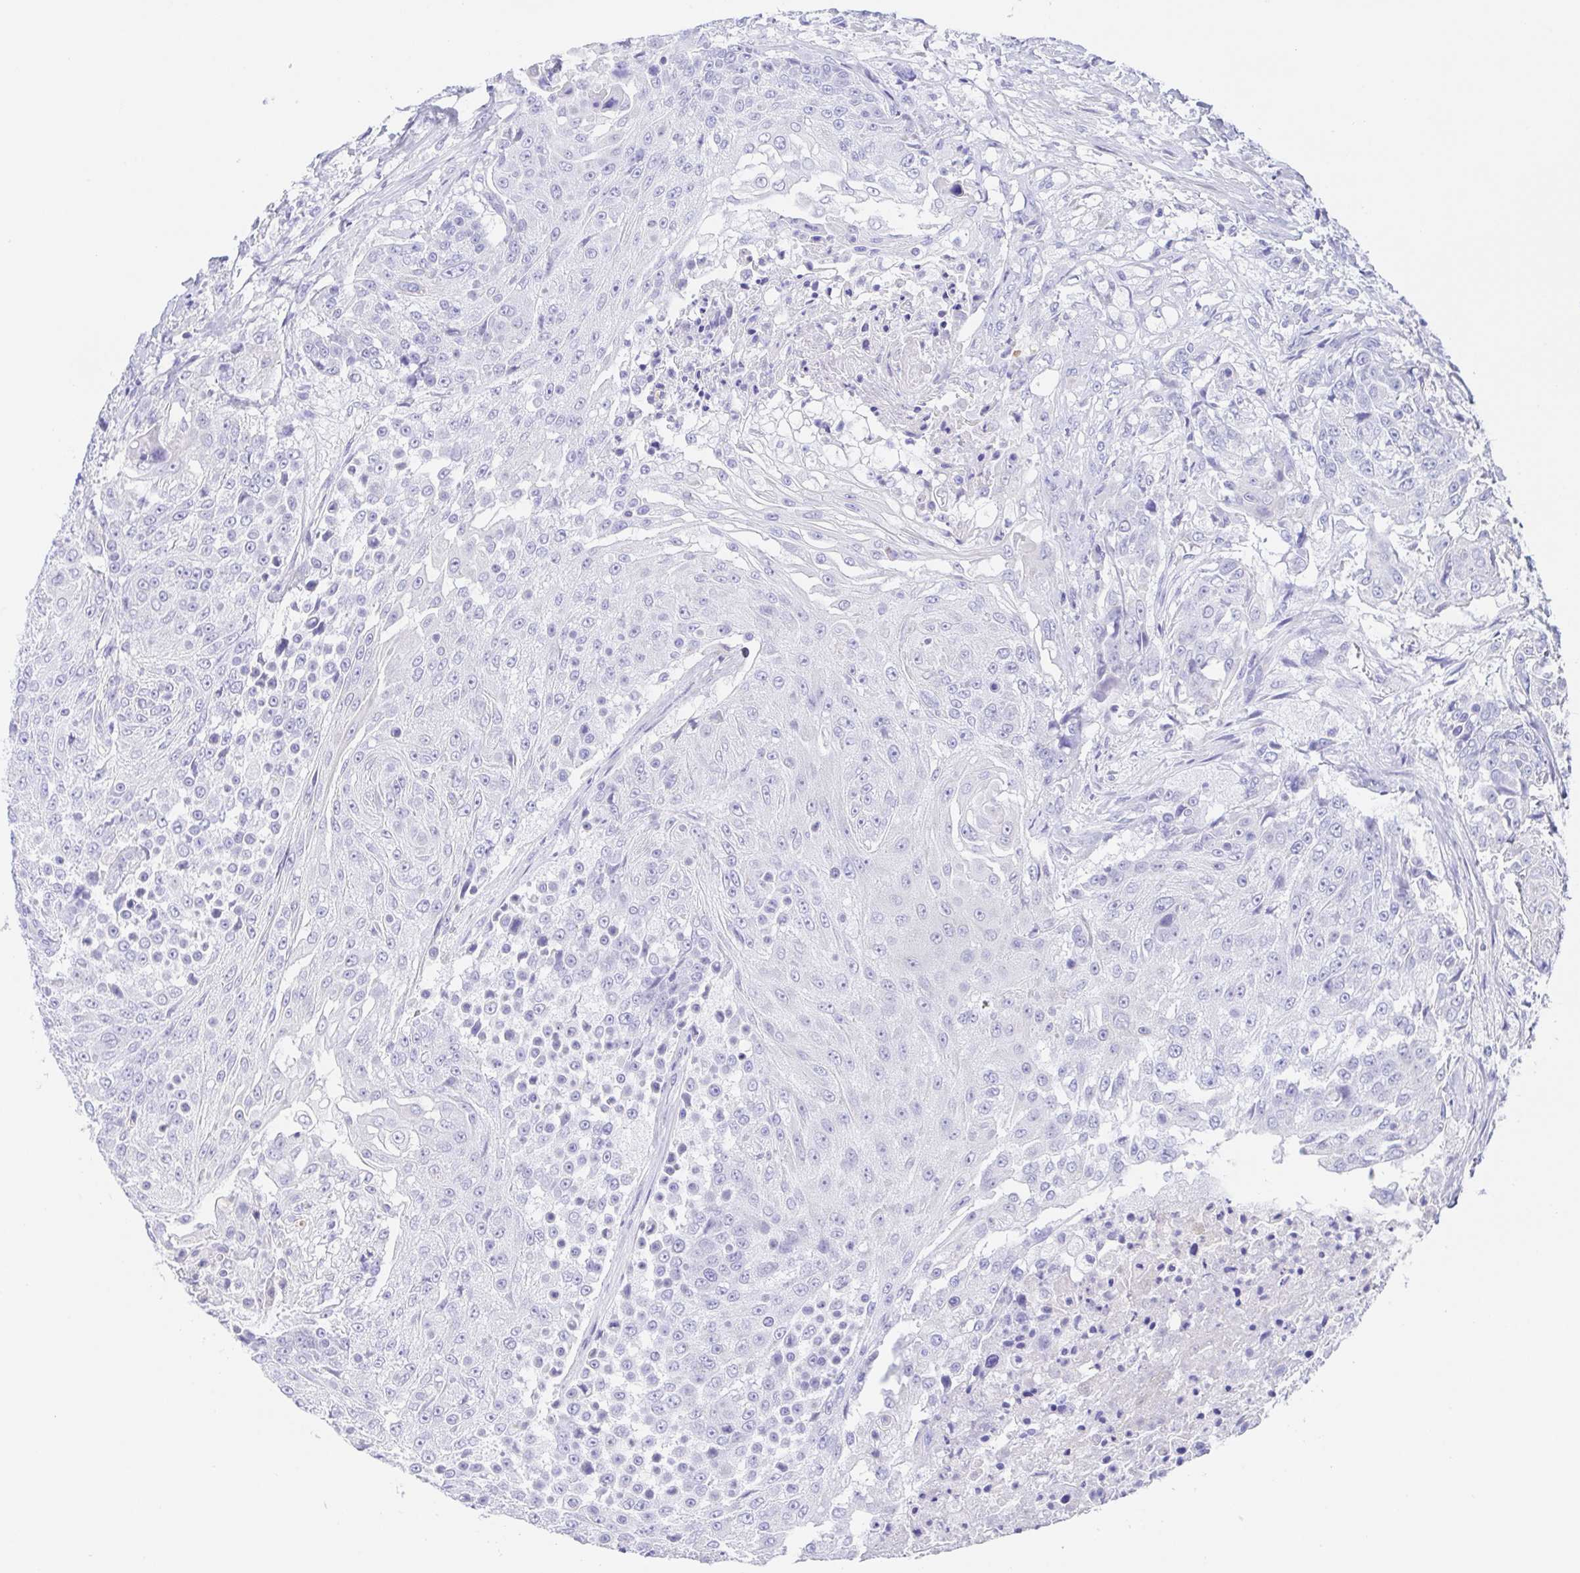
{"staining": {"intensity": "negative", "quantity": "none", "location": "none"}, "tissue": "urothelial cancer", "cell_type": "Tumor cells", "image_type": "cancer", "snomed": [{"axis": "morphology", "description": "Urothelial carcinoma, High grade"}, {"axis": "topography", "description": "Urinary bladder"}], "caption": "This is a micrograph of immunohistochemistry staining of urothelial cancer, which shows no expression in tumor cells. (DAB immunohistochemistry (IHC) with hematoxylin counter stain).", "gene": "SCG3", "patient": {"sex": "female", "age": 63}}